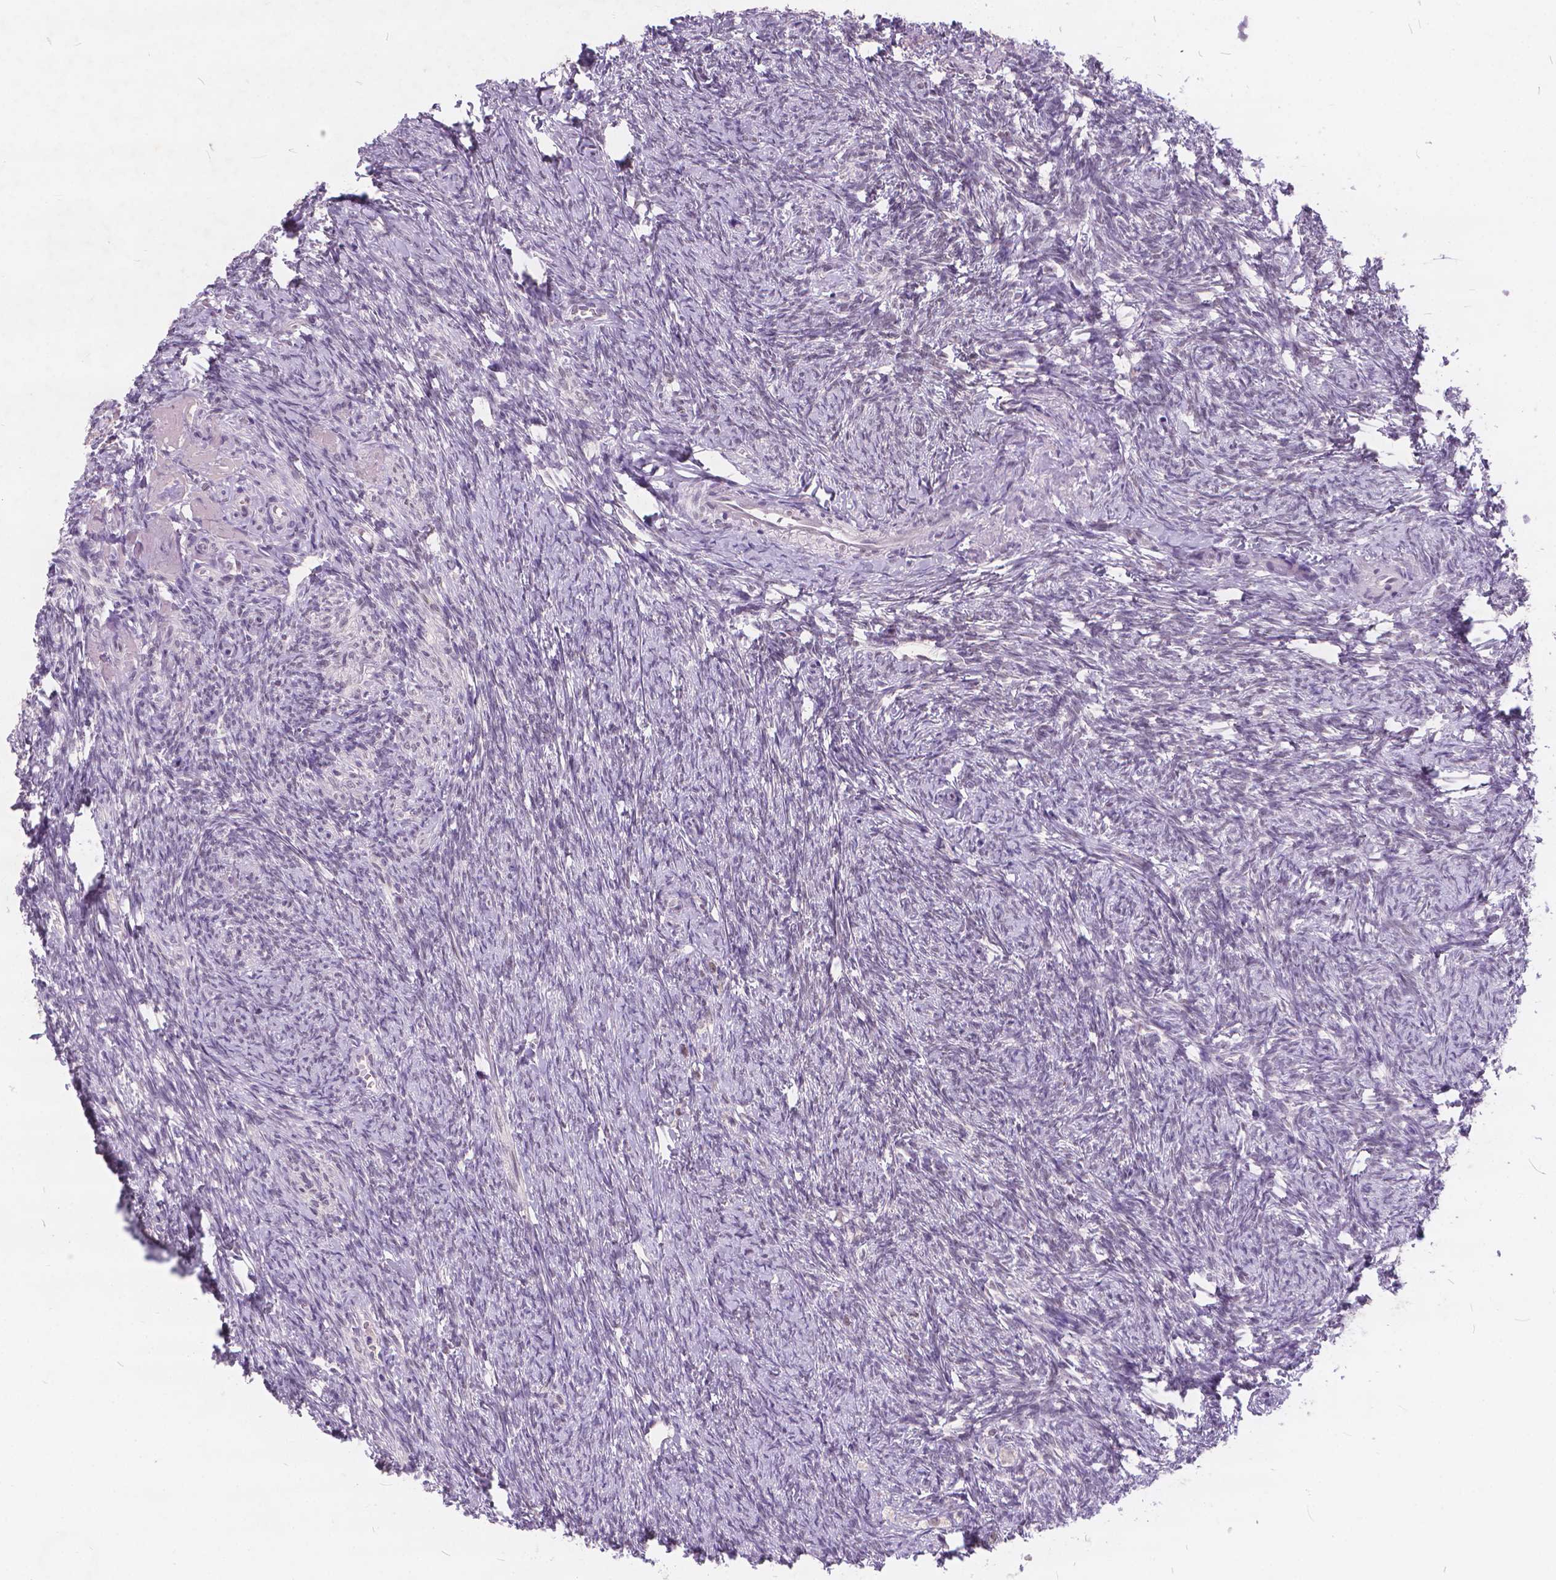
{"staining": {"intensity": "negative", "quantity": "none", "location": "none"}, "tissue": "ovary", "cell_type": "Ovarian stroma cells", "image_type": "normal", "snomed": [{"axis": "morphology", "description": "Normal tissue, NOS"}, {"axis": "topography", "description": "Ovary"}], "caption": "DAB immunohistochemical staining of unremarkable human ovary demonstrates no significant expression in ovarian stroma cells.", "gene": "FAM53A", "patient": {"sex": "female", "age": 72}}